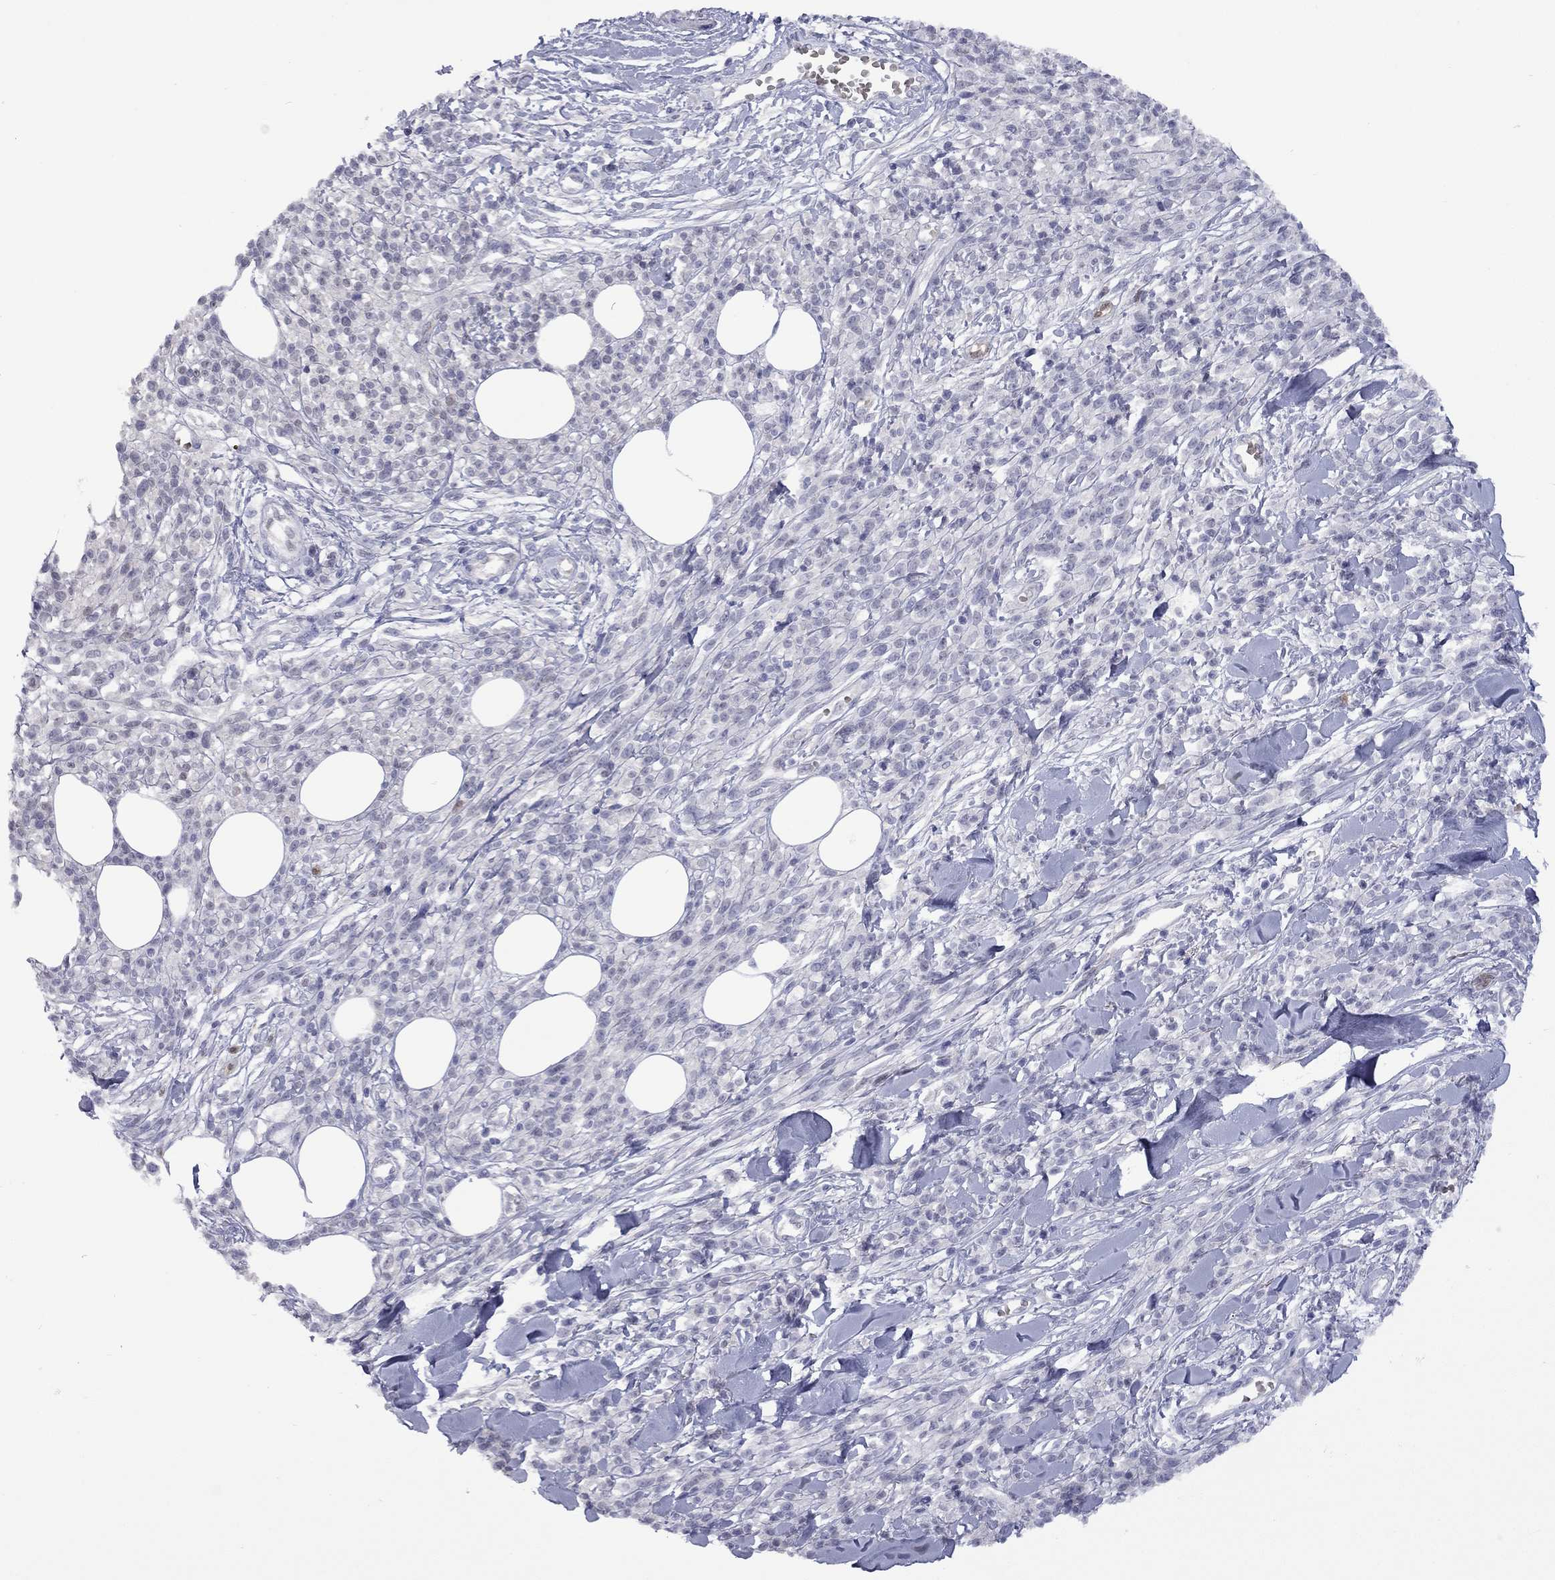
{"staining": {"intensity": "negative", "quantity": "none", "location": "none"}, "tissue": "melanoma", "cell_type": "Tumor cells", "image_type": "cancer", "snomed": [{"axis": "morphology", "description": "Malignant melanoma, NOS"}, {"axis": "topography", "description": "Skin"}, {"axis": "topography", "description": "Skin of trunk"}], "caption": "The IHC histopathology image has no significant expression in tumor cells of malignant melanoma tissue.", "gene": "CTNNBIP1", "patient": {"sex": "male", "age": 74}}